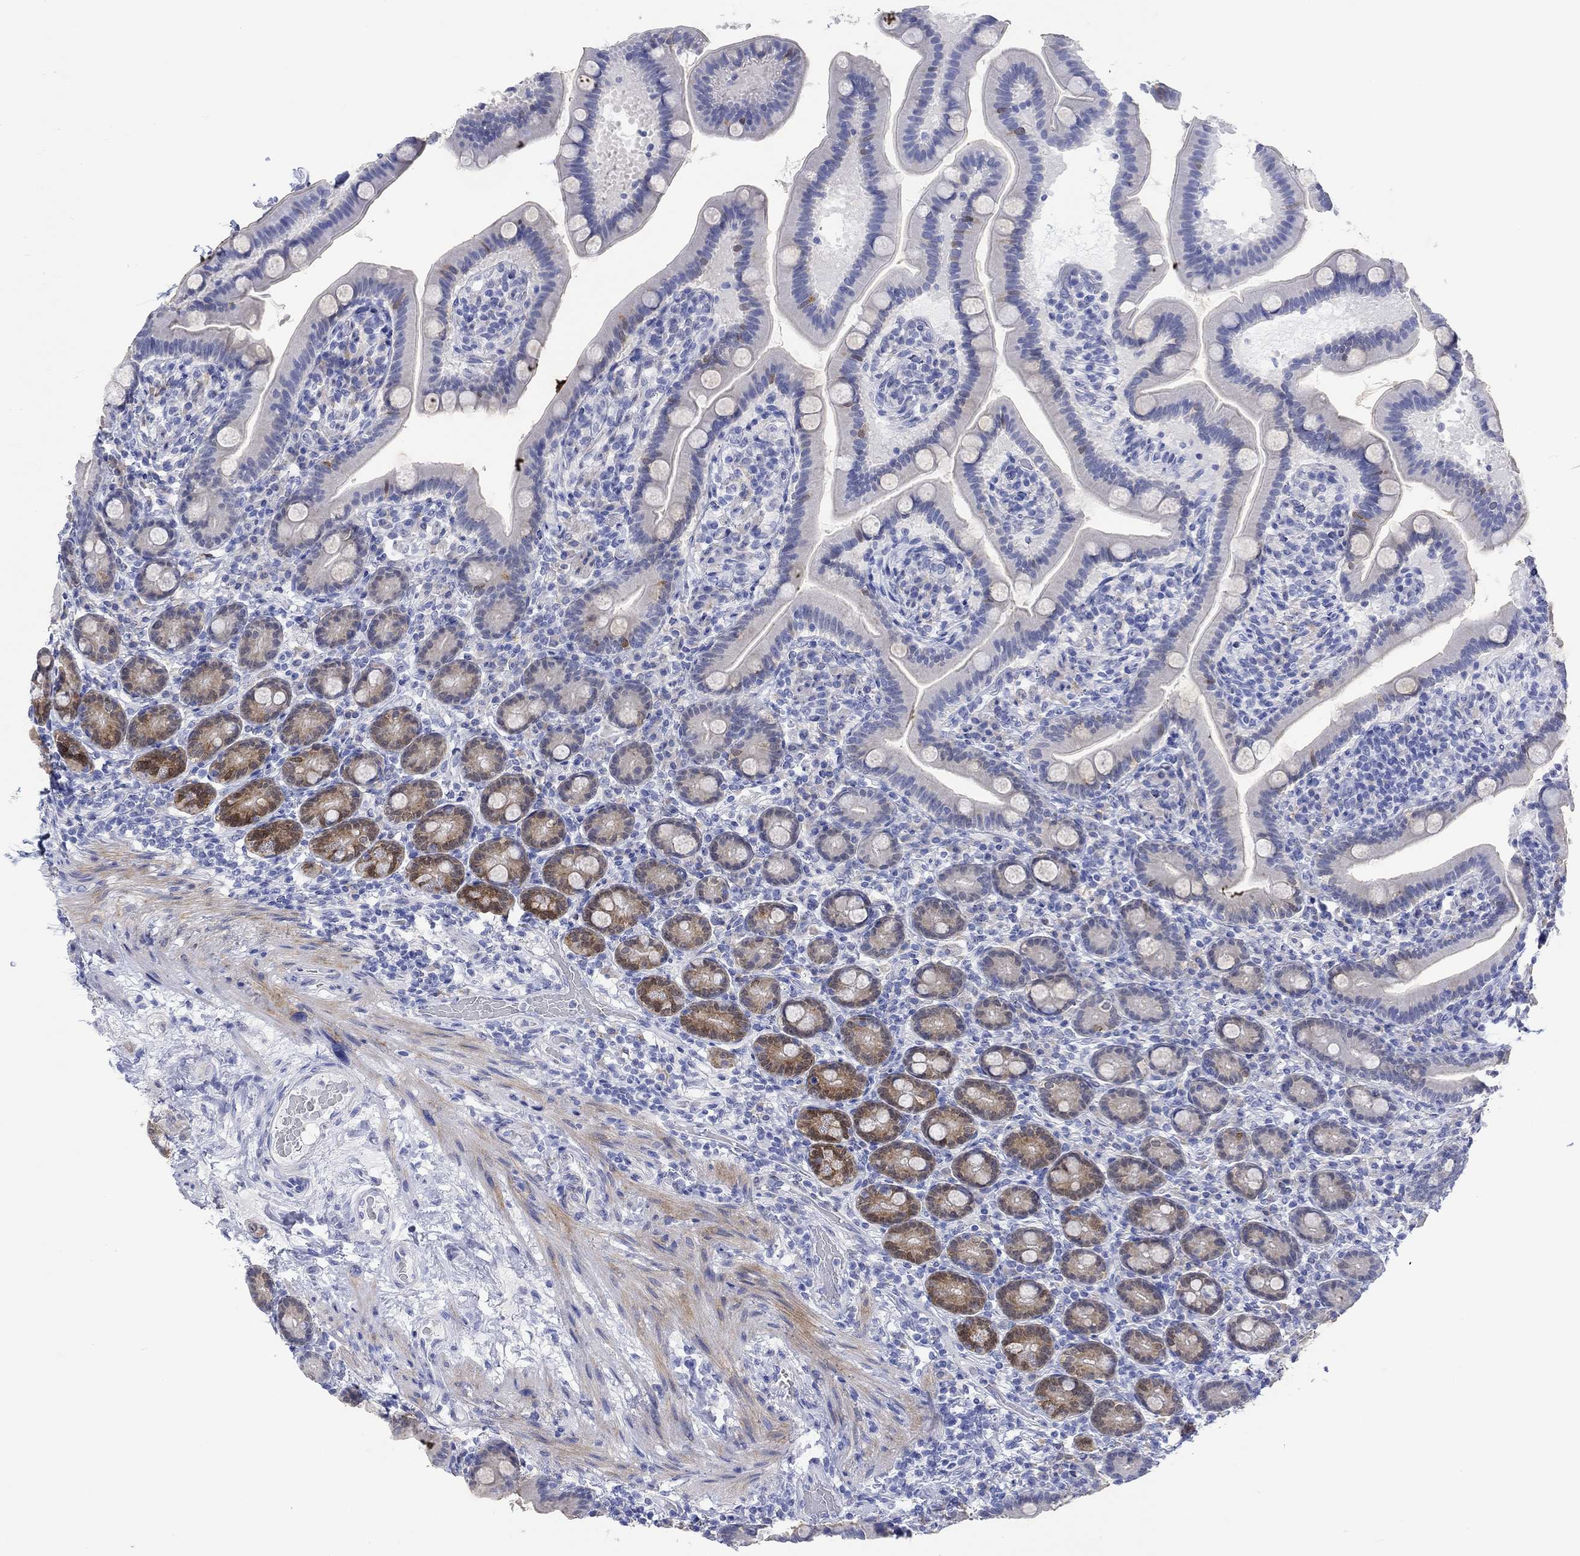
{"staining": {"intensity": "strong", "quantity": "<25%", "location": "cytoplasmic/membranous,nuclear"}, "tissue": "small intestine", "cell_type": "Glandular cells", "image_type": "normal", "snomed": [{"axis": "morphology", "description": "Normal tissue, NOS"}, {"axis": "topography", "description": "Small intestine"}], "caption": "DAB (3,3'-diaminobenzidine) immunohistochemical staining of benign small intestine demonstrates strong cytoplasmic/membranous,nuclear protein staining in approximately <25% of glandular cells.", "gene": "MSI1", "patient": {"sex": "male", "age": 66}}